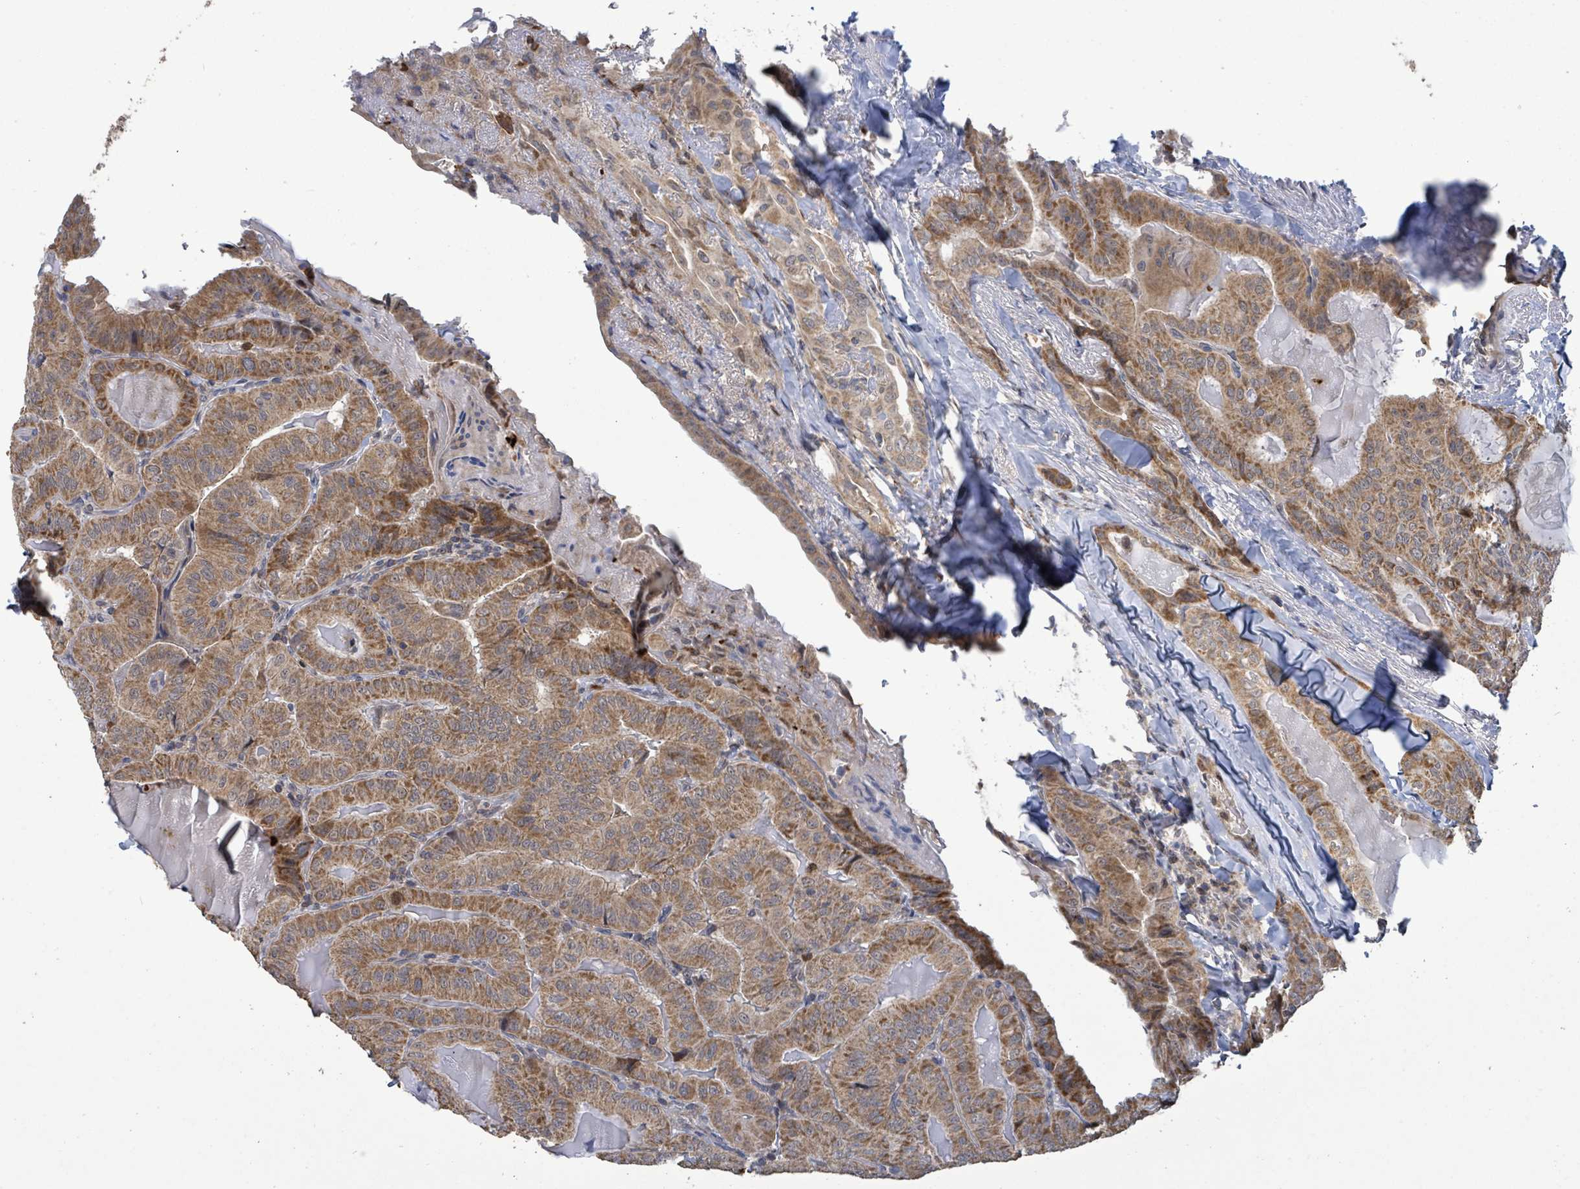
{"staining": {"intensity": "moderate", "quantity": ">75%", "location": "cytoplasmic/membranous"}, "tissue": "thyroid cancer", "cell_type": "Tumor cells", "image_type": "cancer", "snomed": [{"axis": "morphology", "description": "Papillary adenocarcinoma, NOS"}, {"axis": "topography", "description": "Thyroid gland"}], "caption": "Protein staining by immunohistochemistry (IHC) reveals moderate cytoplasmic/membranous expression in about >75% of tumor cells in thyroid papillary adenocarcinoma.", "gene": "COQ6", "patient": {"sex": "female", "age": 68}}